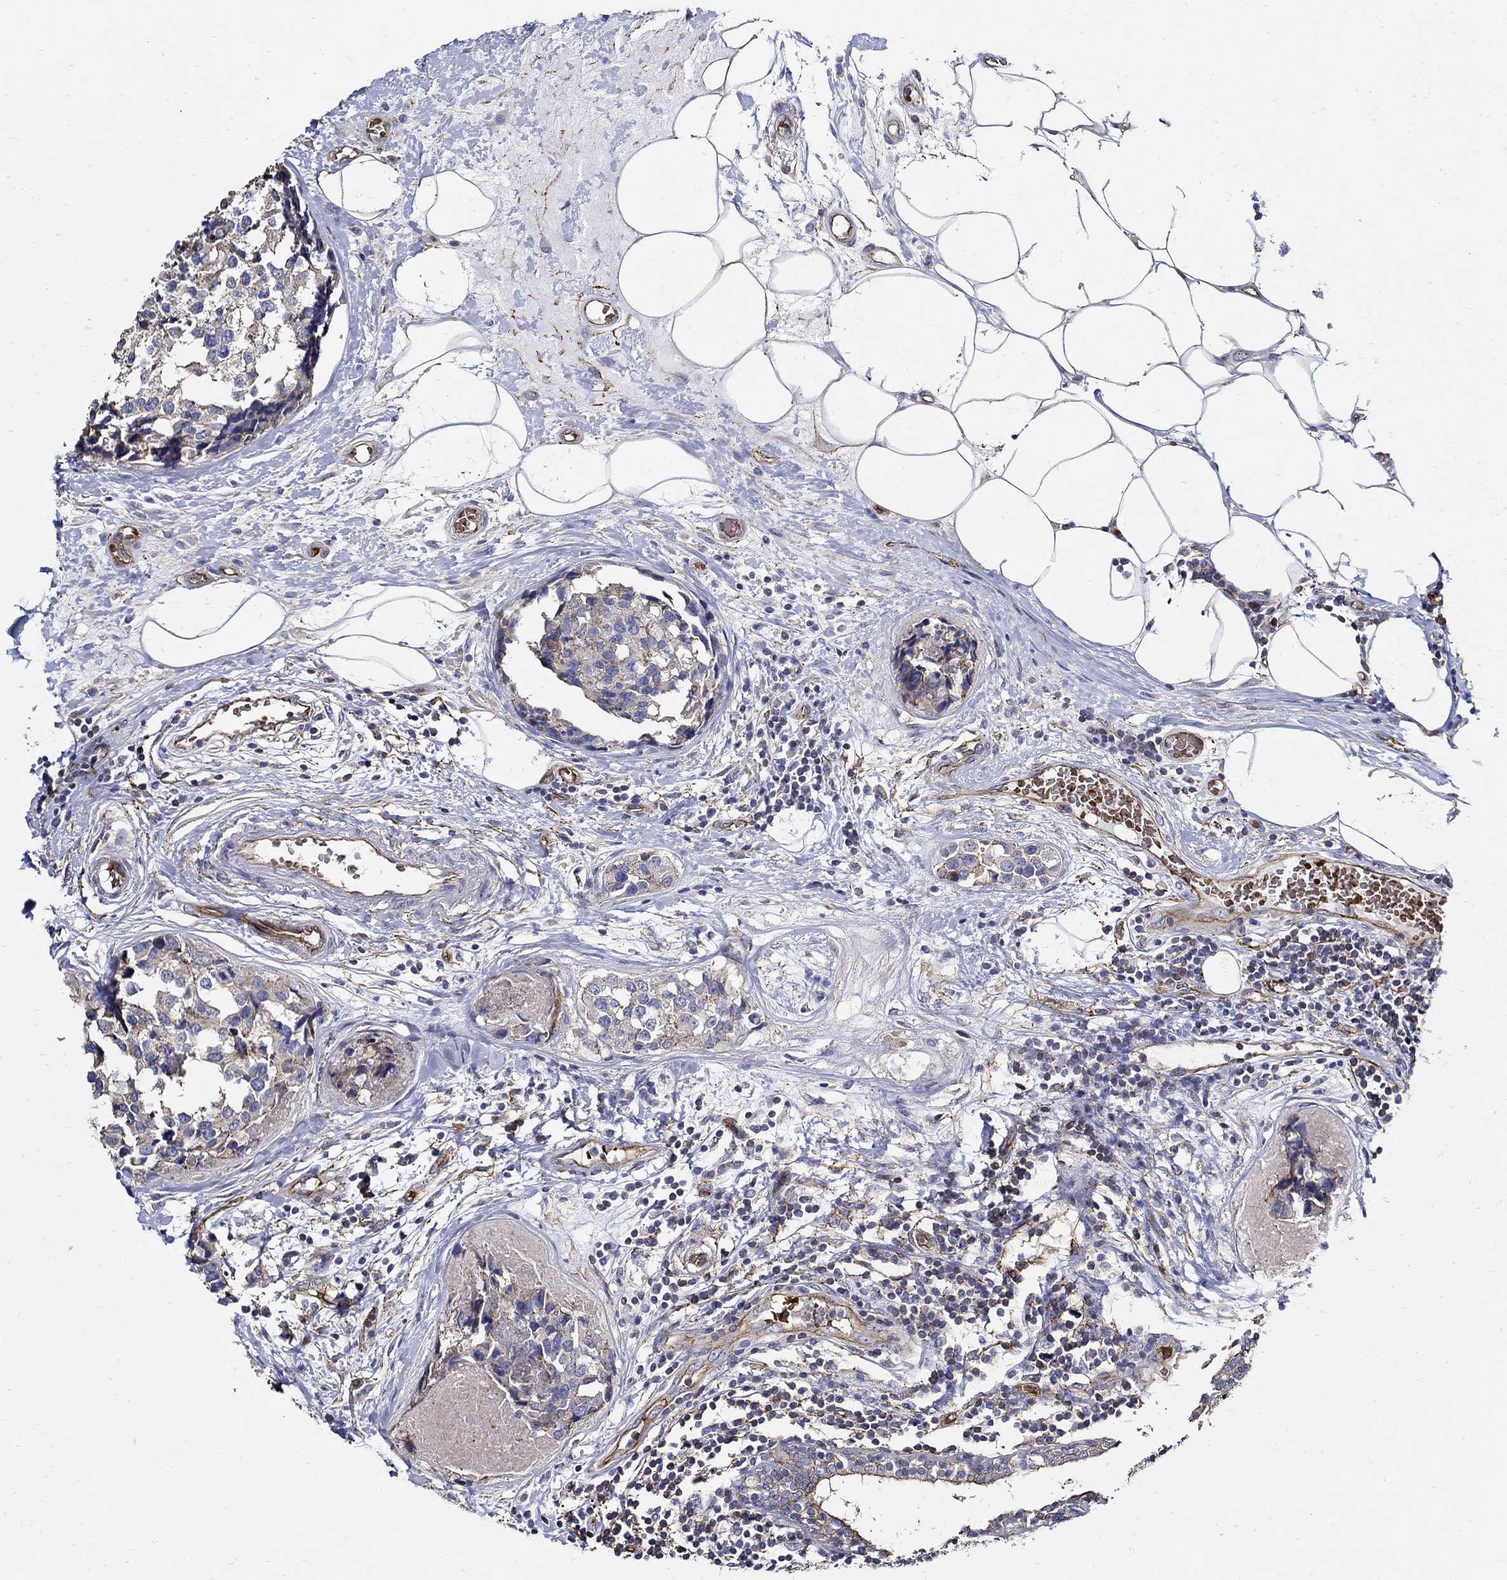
{"staining": {"intensity": "moderate", "quantity": "<25%", "location": "cytoplasmic/membranous"}, "tissue": "breast cancer", "cell_type": "Tumor cells", "image_type": "cancer", "snomed": [{"axis": "morphology", "description": "Lobular carcinoma"}, {"axis": "topography", "description": "Breast"}], "caption": "The immunohistochemical stain shows moderate cytoplasmic/membranous positivity in tumor cells of lobular carcinoma (breast) tissue. (Brightfield microscopy of DAB IHC at high magnification).", "gene": "APBB3", "patient": {"sex": "female", "age": 59}}